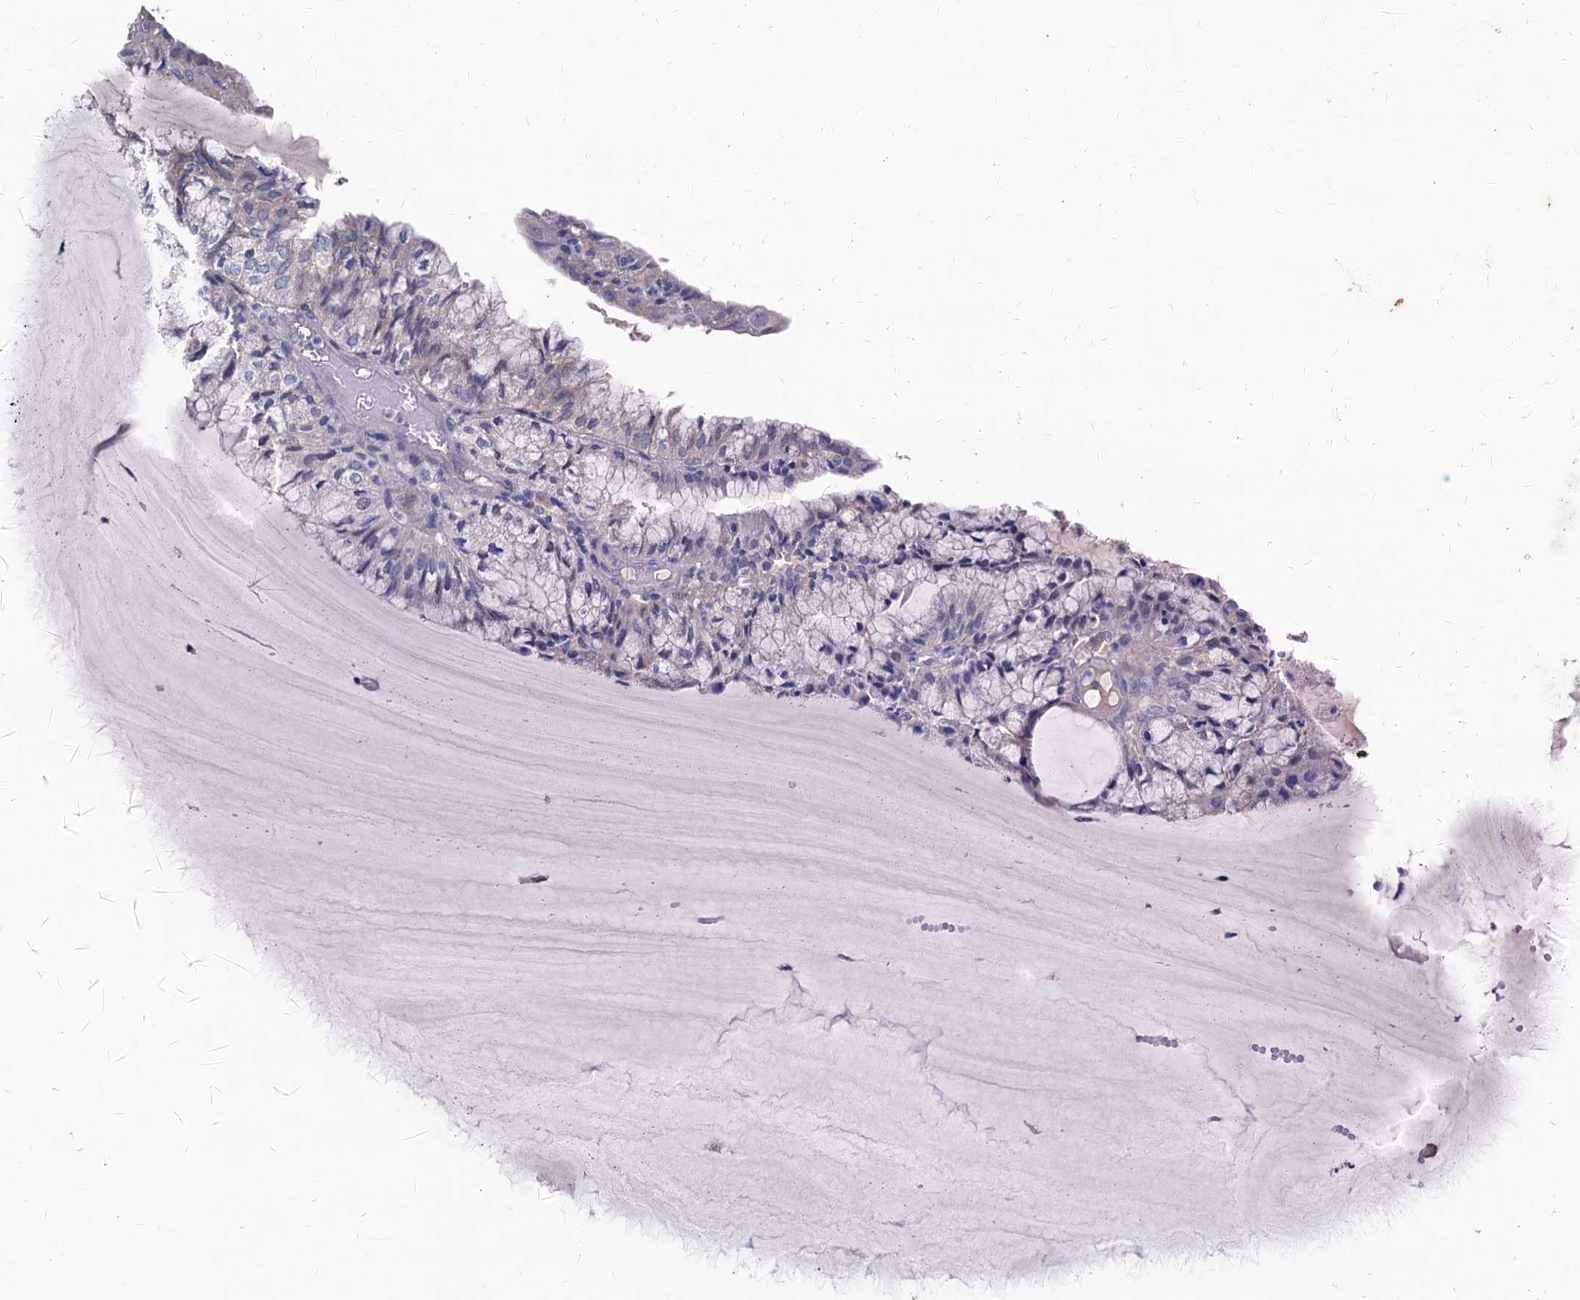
{"staining": {"intensity": "negative", "quantity": "none", "location": "none"}, "tissue": "endometrial cancer", "cell_type": "Tumor cells", "image_type": "cancer", "snomed": [{"axis": "morphology", "description": "Adenocarcinoma, NOS"}, {"axis": "topography", "description": "Endometrium"}], "caption": "Immunohistochemistry image of neoplastic tissue: endometrial cancer (adenocarcinoma) stained with DAB displays no significant protein staining in tumor cells. (Stains: DAB (3,3'-diaminobenzidine) IHC with hematoxylin counter stain, Microscopy: brightfield microscopy at high magnification).", "gene": "CBLIF", "patient": {"sex": "female", "age": 81}}